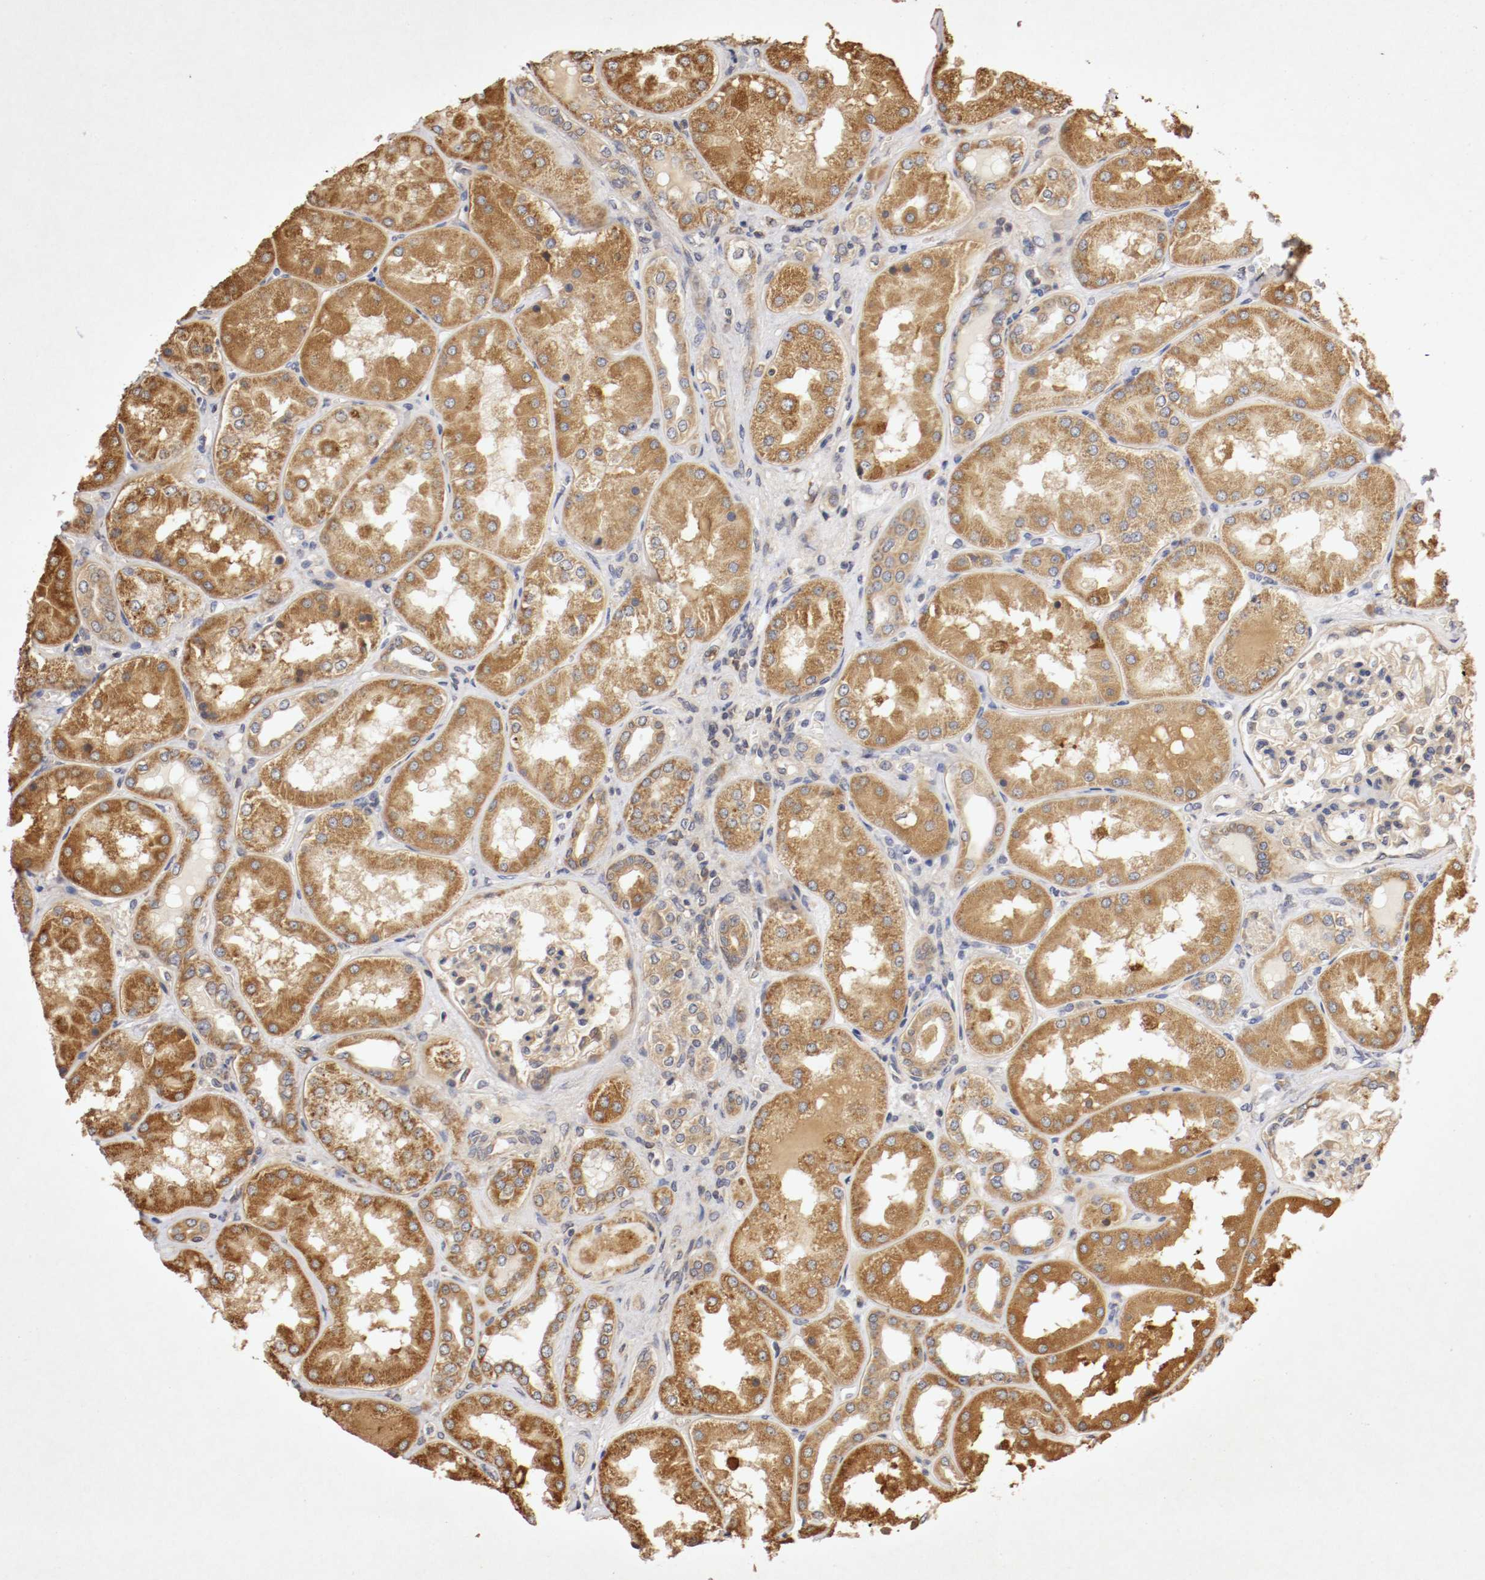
{"staining": {"intensity": "moderate", "quantity": ">75%", "location": "cytoplasmic/membranous"}, "tissue": "kidney", "cell_type": "Cells in glomeruli", "image_type": "normal", "snomed": [{"axis": "morphology", "description": "Normal tissue, NOS"}, {"axis": "topography", "description": "Kidney"}], "caption": "The micrograph displays immunohistochemical staining of unremarkable kidney. There is moderate cytoplasmic/membranous staining is seen in about >75% of cells in glomeruli. (DAB IHC, brown staining for protein, blue staining for nuclei).", "gene": "VEZT", "patient": {"sex": "female", "age": 56}}